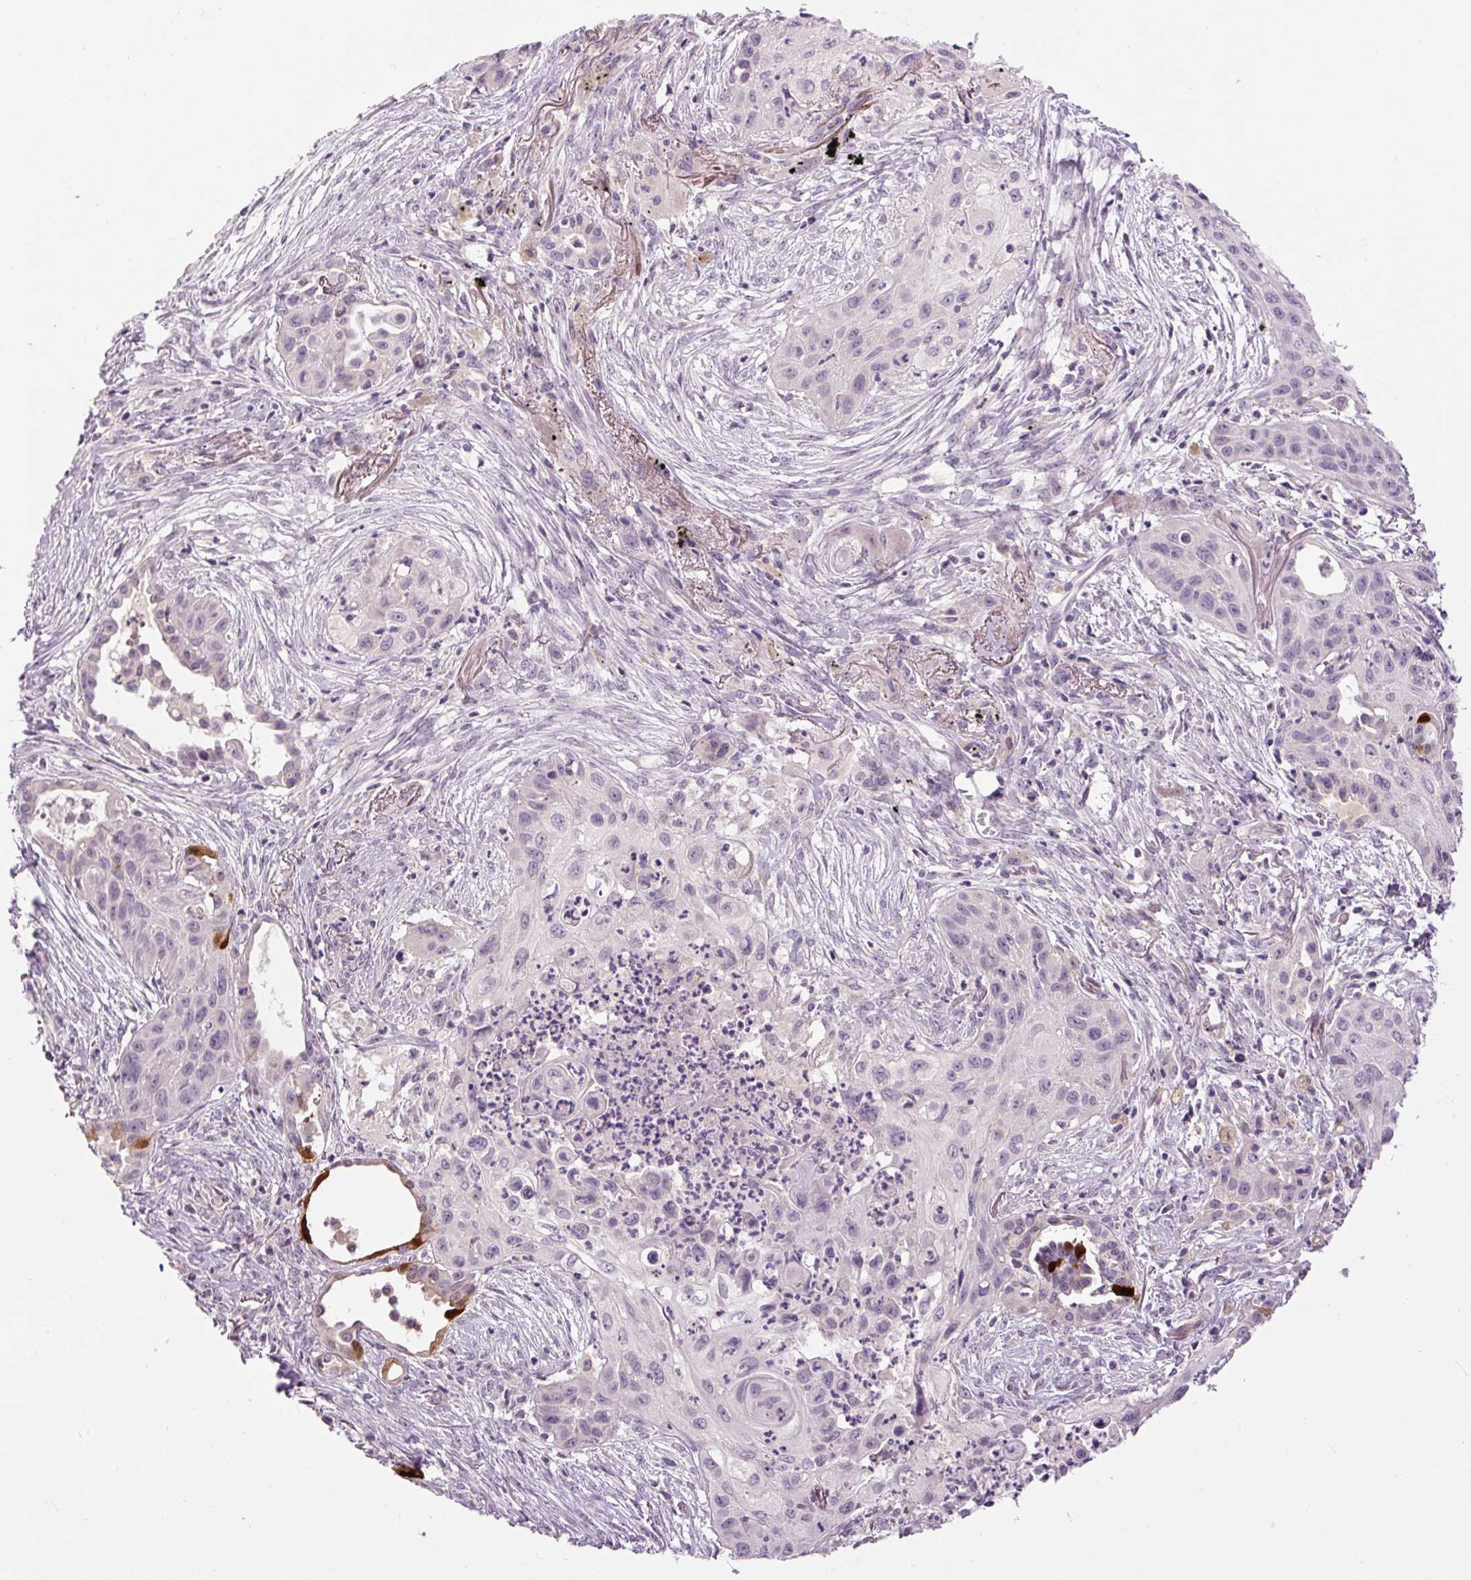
{"staining": {"intensity": "negative", "quantity": "none", "location": "none"}, "tissue": "lung cancer", "cell_type": "Tumor cells", "image_type": "cancer", "snomed": [{"axis": "morphology", "description": "Squamous cell carcinoma, NOS"}, {"axis": "topography", "description": "Lung"}], "caption": "Immunohistochemistry (IHC) histopathology image of human lung cancer (squamous cell carcinoma) stained for a protein (brown), which exhibits no staining in tumor cells.", "gene": "FABP7", "patient": {"sex": "male", "age": 71}}